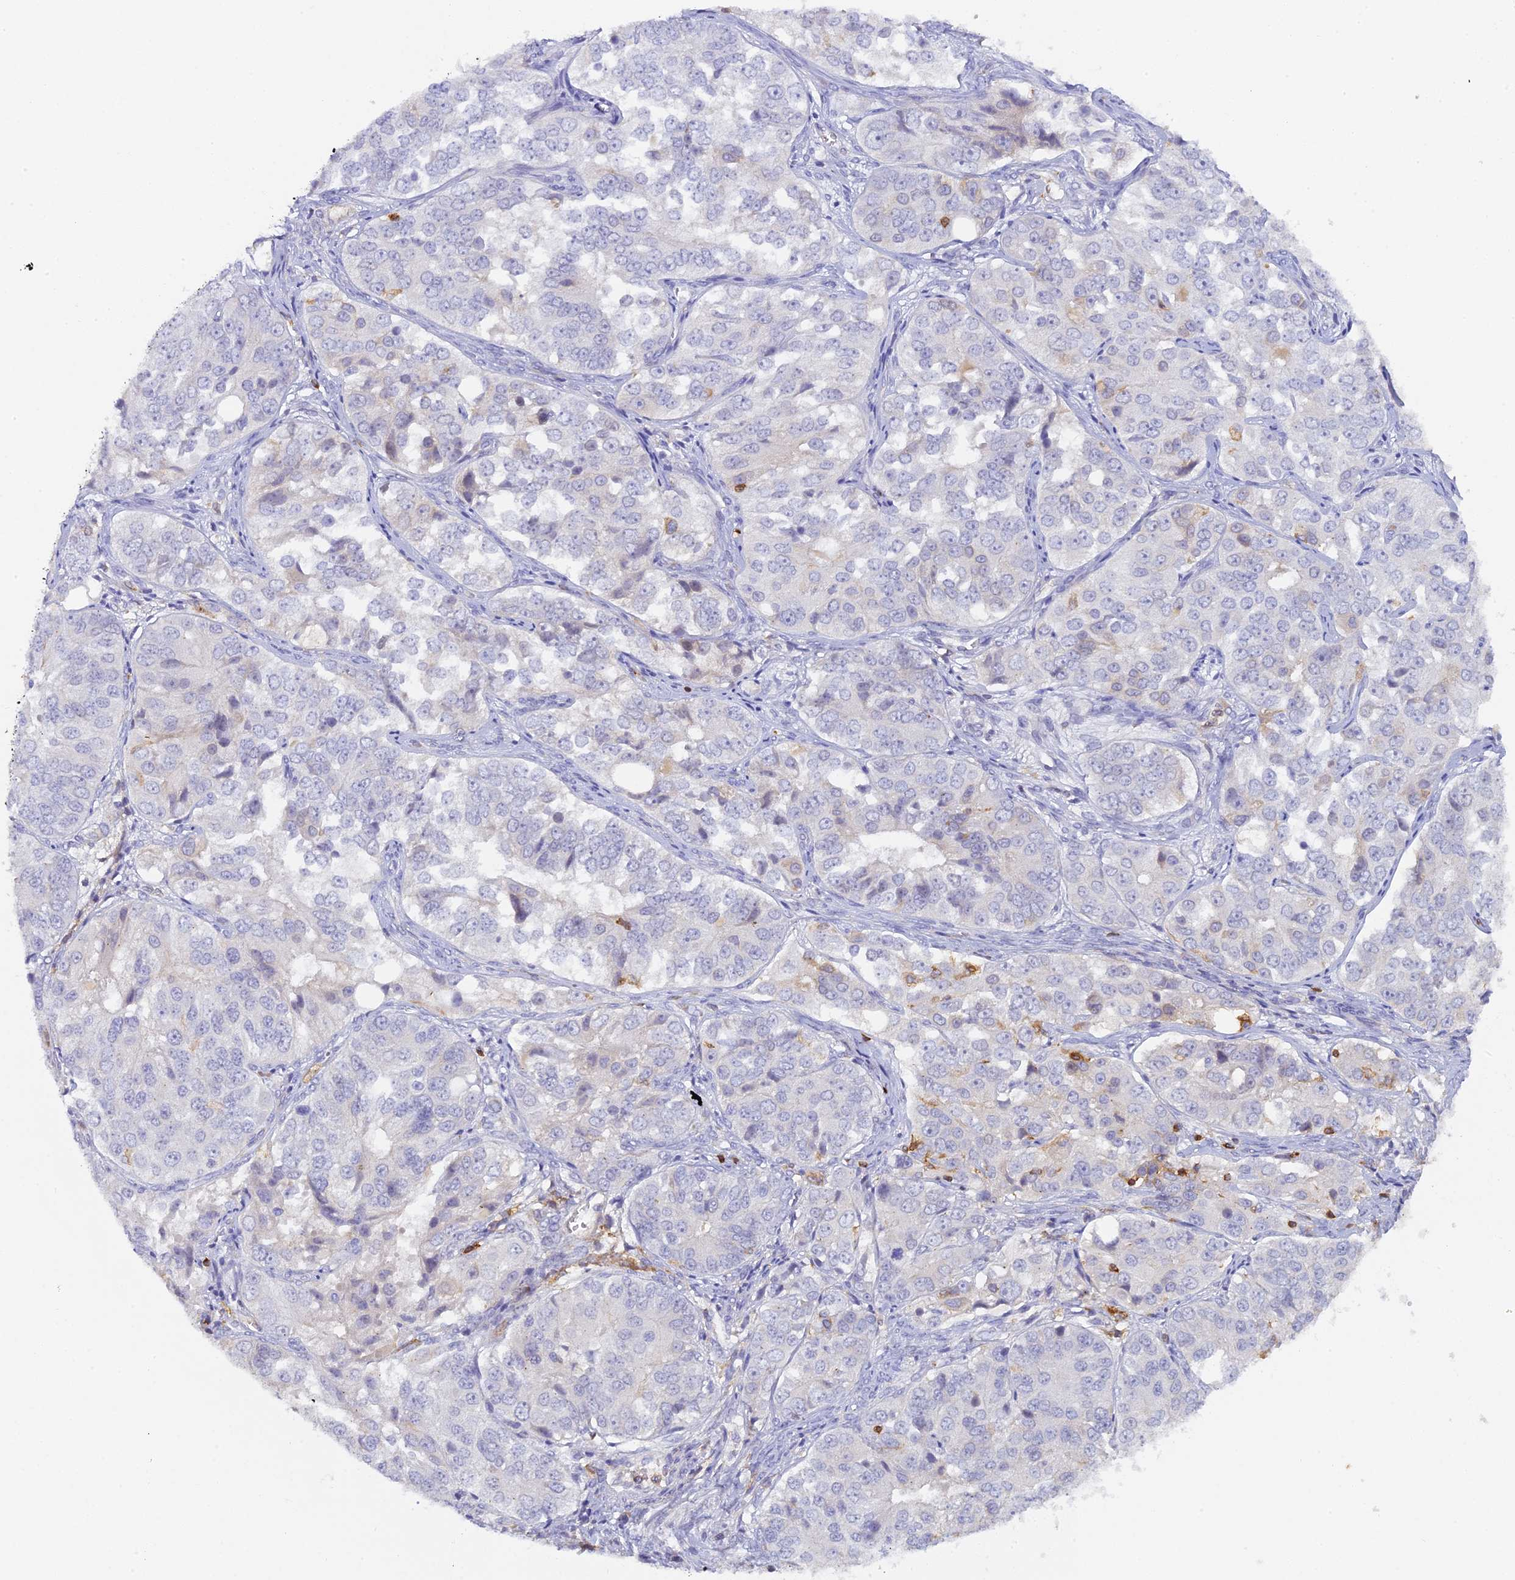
{"staining": {"intensity": "negative", "quantity": "none", "location": "none"}, "tissue": "ovarian cancer", "cell_type": "Tumor cells", "image_type": "cancer", "snomed": [{"axis": "morphology", "description": "Carcinoma, endometroid"}, {"axis": "topography", "description": "Ovary"}], "caption": "An IHC photomicrograph of endometroid carcinoma (ovarian) is shown. There is no staining in tumor cells of endometroid carcinoma (ovarian). Nuclei are stained in blue.", "gene": "FYB1", "patient": {"sex": "female", "age": 51}}